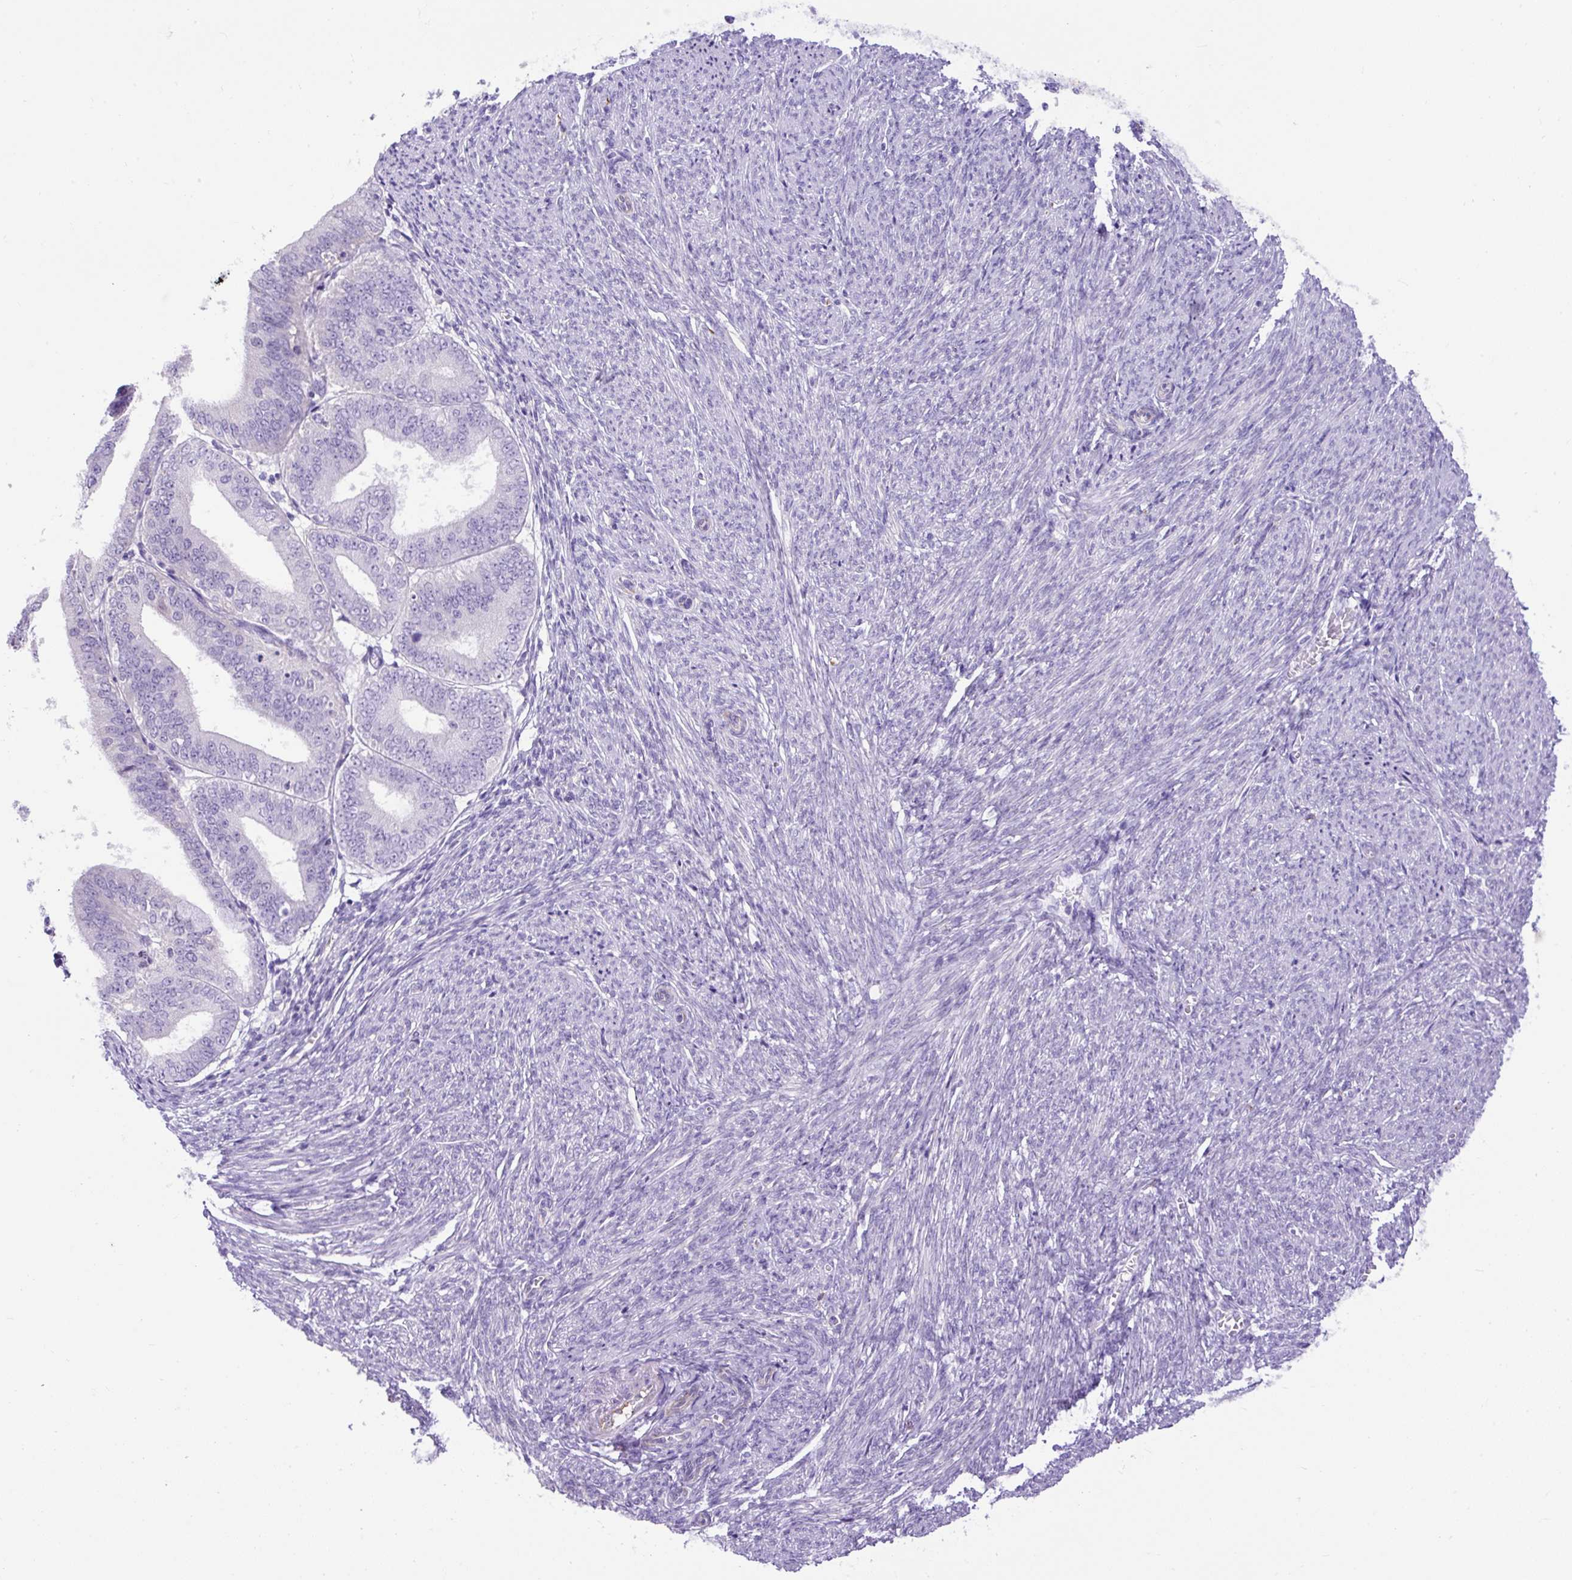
{"staining": {"intensity": "negative", "quantity": "none", "location": "none"}, "tissue": "endometrial cancer", "cell_type": "Tumor cells", "image_type": "cancer", "snomed": [{"axis": "morphology", "description": "Adenocarcinoma, NOS"}, {"axis": "topography", "description": "Endometrium"}], "caption": "Protein analysis of endometrial cancer (adenocarcinoma) exhibits no significant positivity in tumor cells.", "gene": "SPTBN5", "patient": {"sex": "female", "age": 63}}